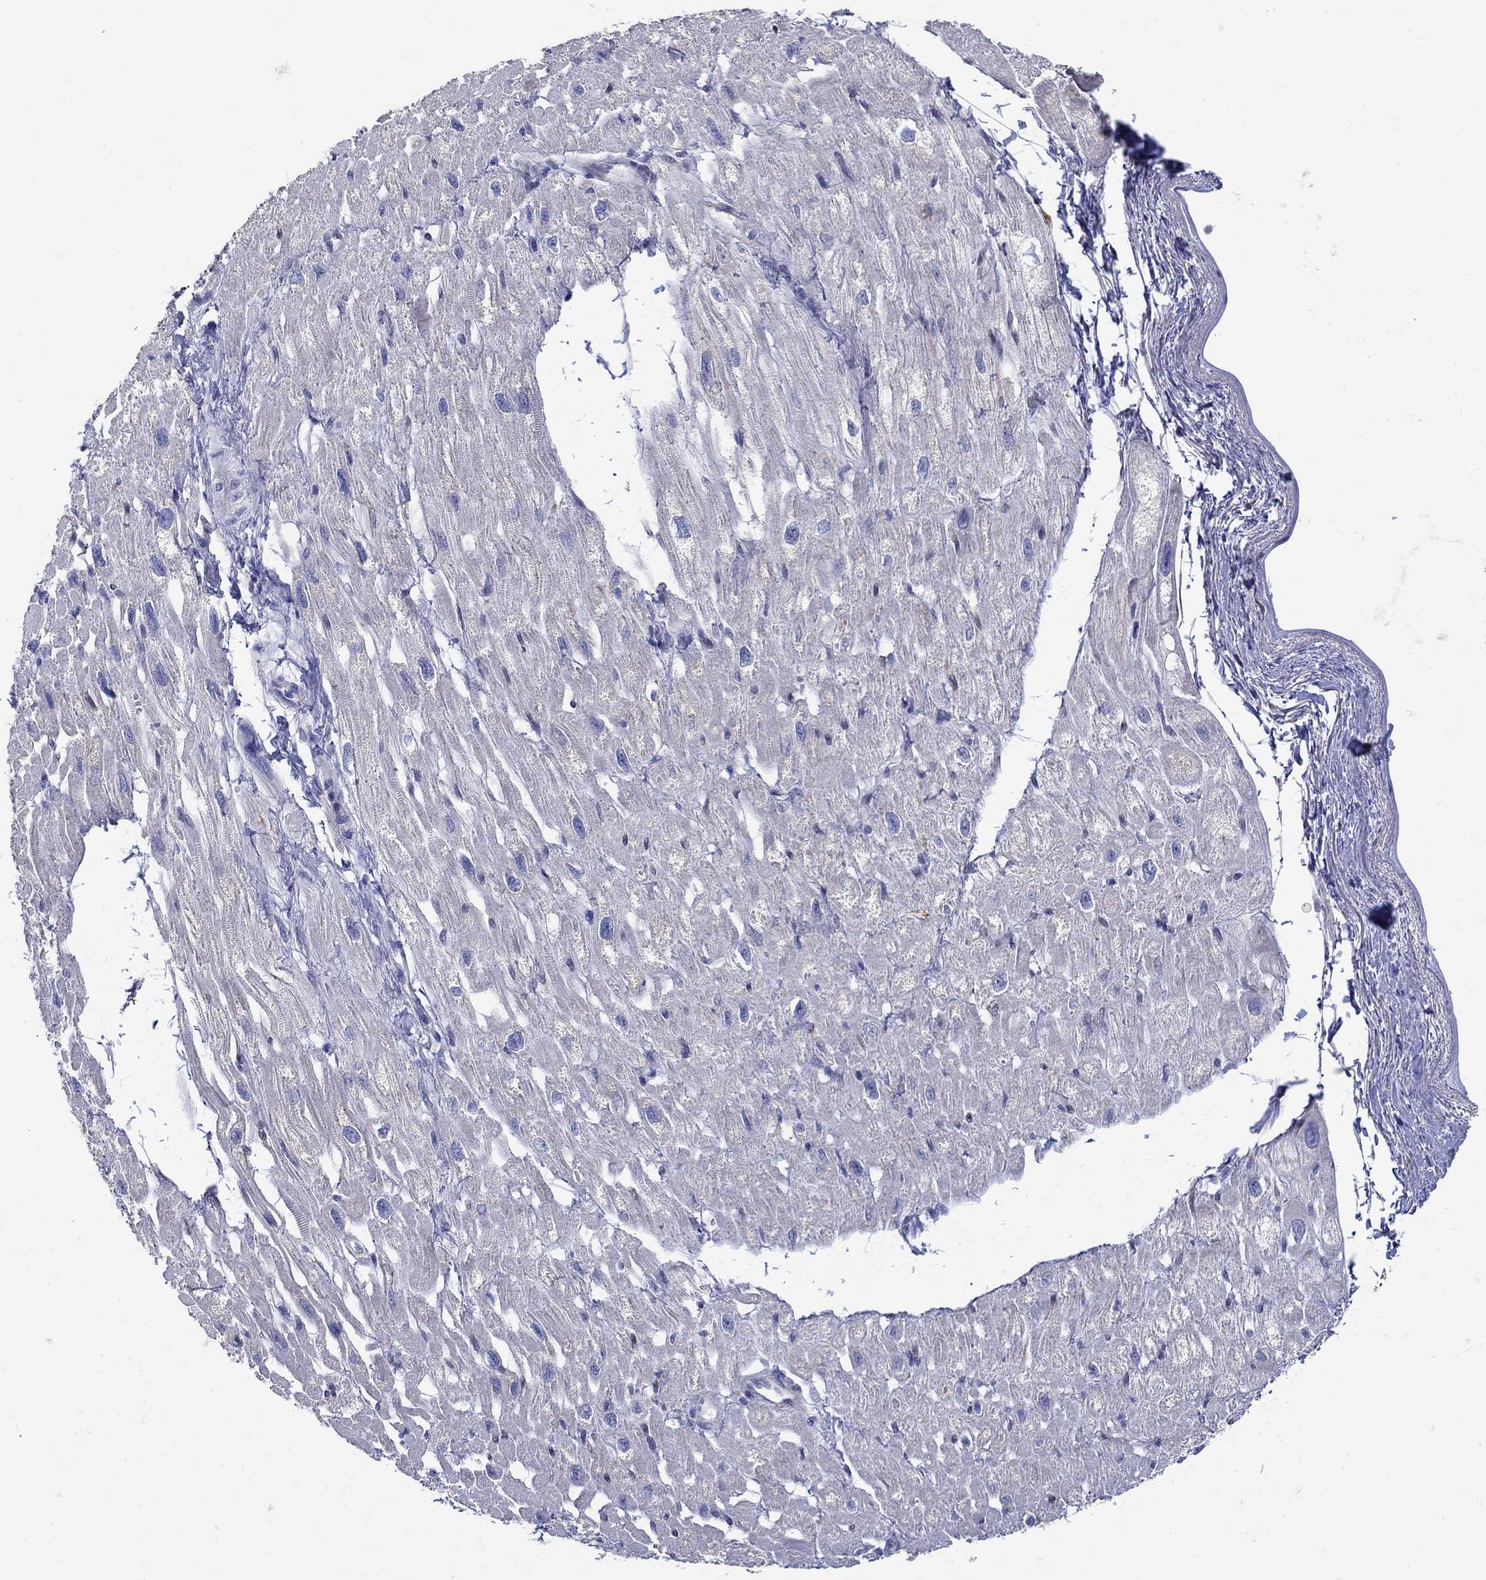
{"staining": {"intensity": "negative", "quantity": "none", "location": "none"}, "tissue": "heart muscle", "cell_type": "Cardiomyocytes", "image_type": "normal", "snomed": [{"axis": "morphology", "description": "Normal tissue, NOS"}, {"axis": "topography", "description": "Heart"}], "caption": "A photomicrograph of heart muscle stained for a protein shows no brown staining in cardiomyocytes. (Stains: DAB (3,3'-diaminobenzidine) IHC with hematoxylin counter stain, Microscopy: brightfield microscopy at high magnification).", "gene": "REEP2", "patient": {"sex": "male", "age": 66}}